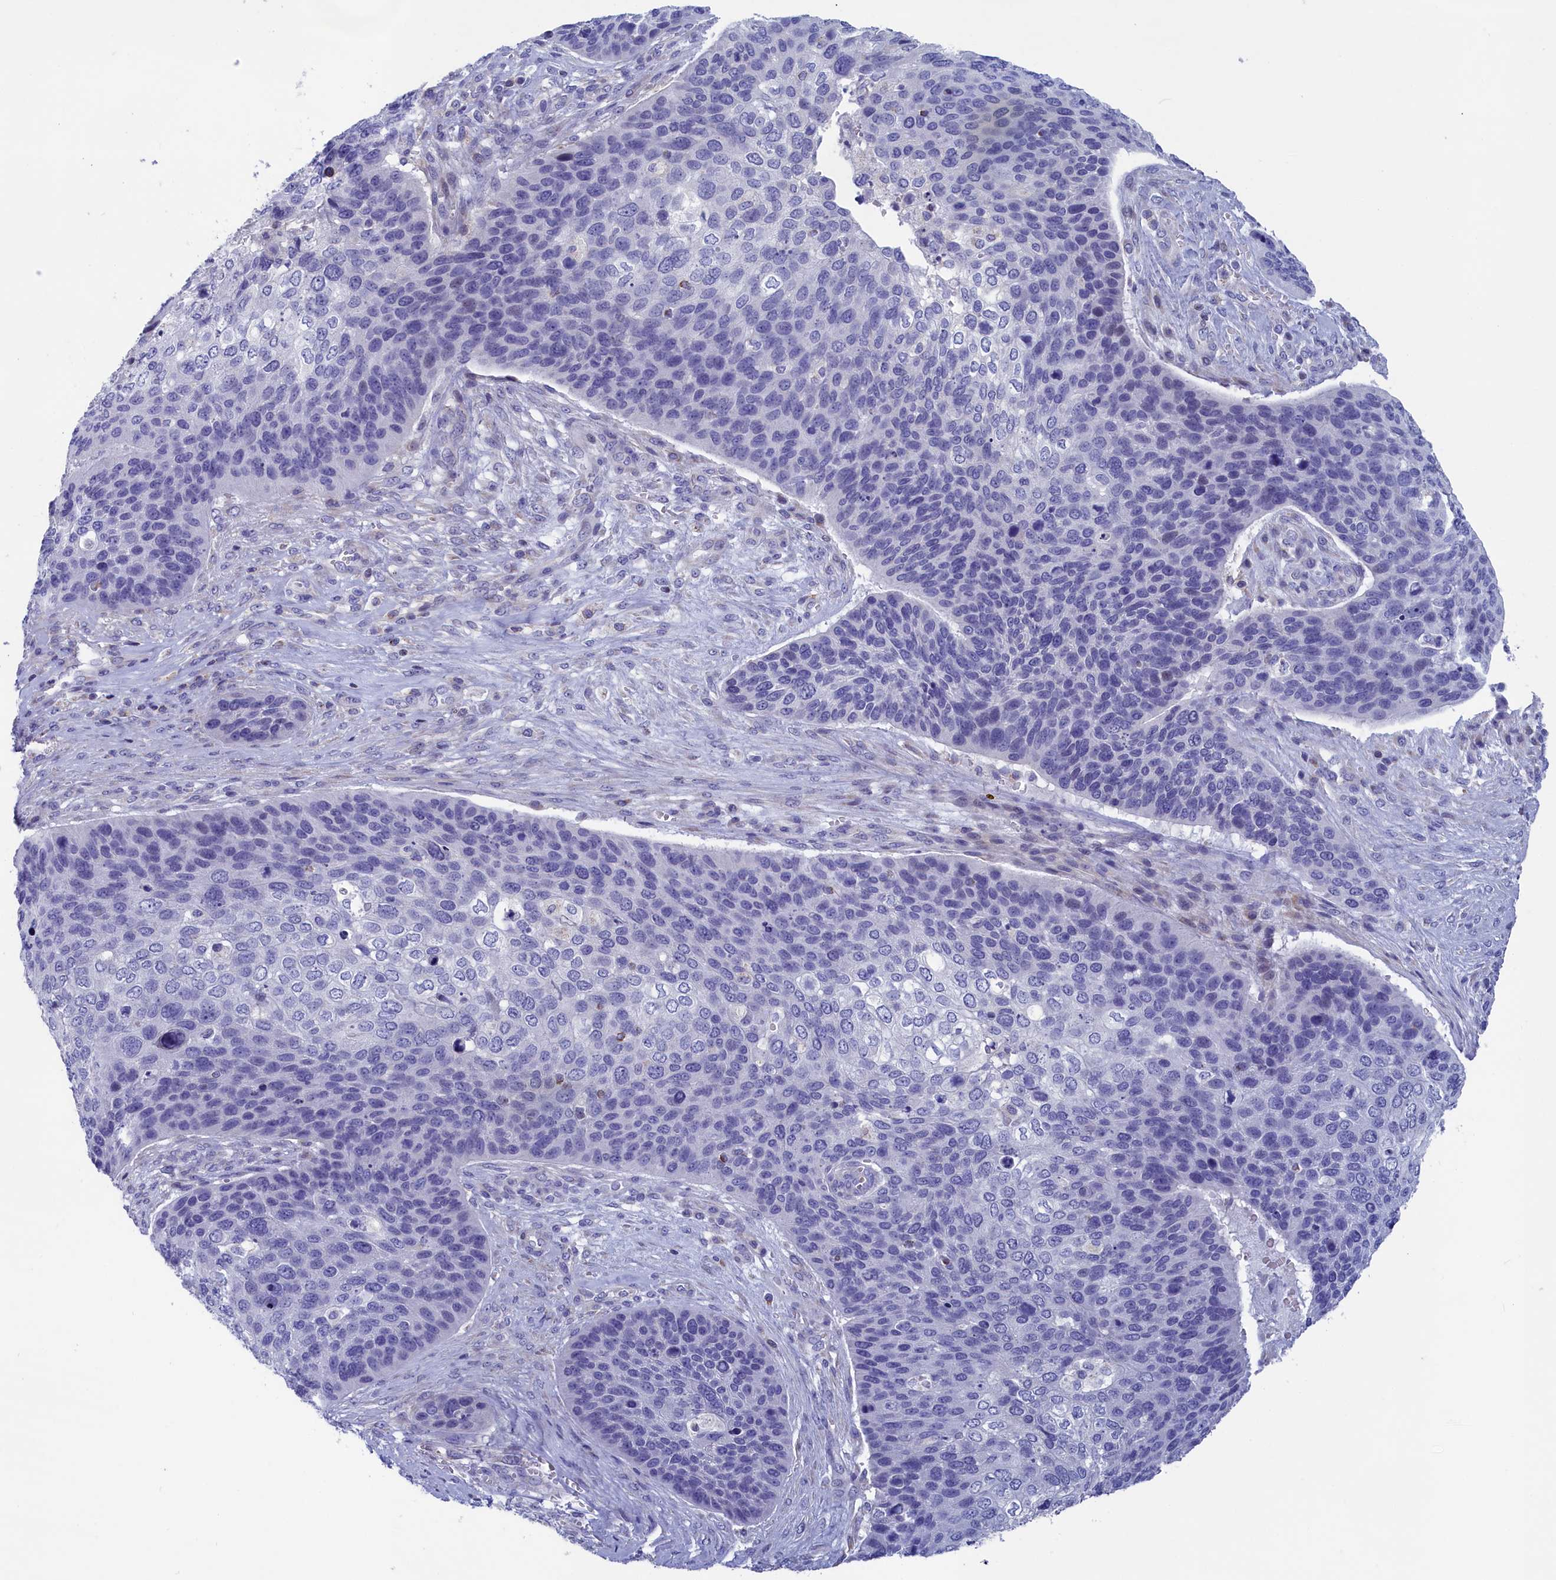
{"staining": {"intensity": "negative", "quantity": "none", "location": "none"}, "tissue": "skin cancer", "cell_type": "Tumor cells", "image_type": "cancer", "snomed": [{"axis": "morphology", "description": "Basal cell carcinoma"}, {"axis": "topography", "description": "Skin"}], "caption": "The immunohistochemistry micrograph has no significant expression in tumor cells of skin cancer (basal cell carcinoma) tissue. The staining was performed using DAB to visualize the protein expression in brown, while the nuclei were stained in blue with hematoxylin (Magnification: 20x).", "gene": "PRDM12", "patient": {"sex": "female", "age": 74}}